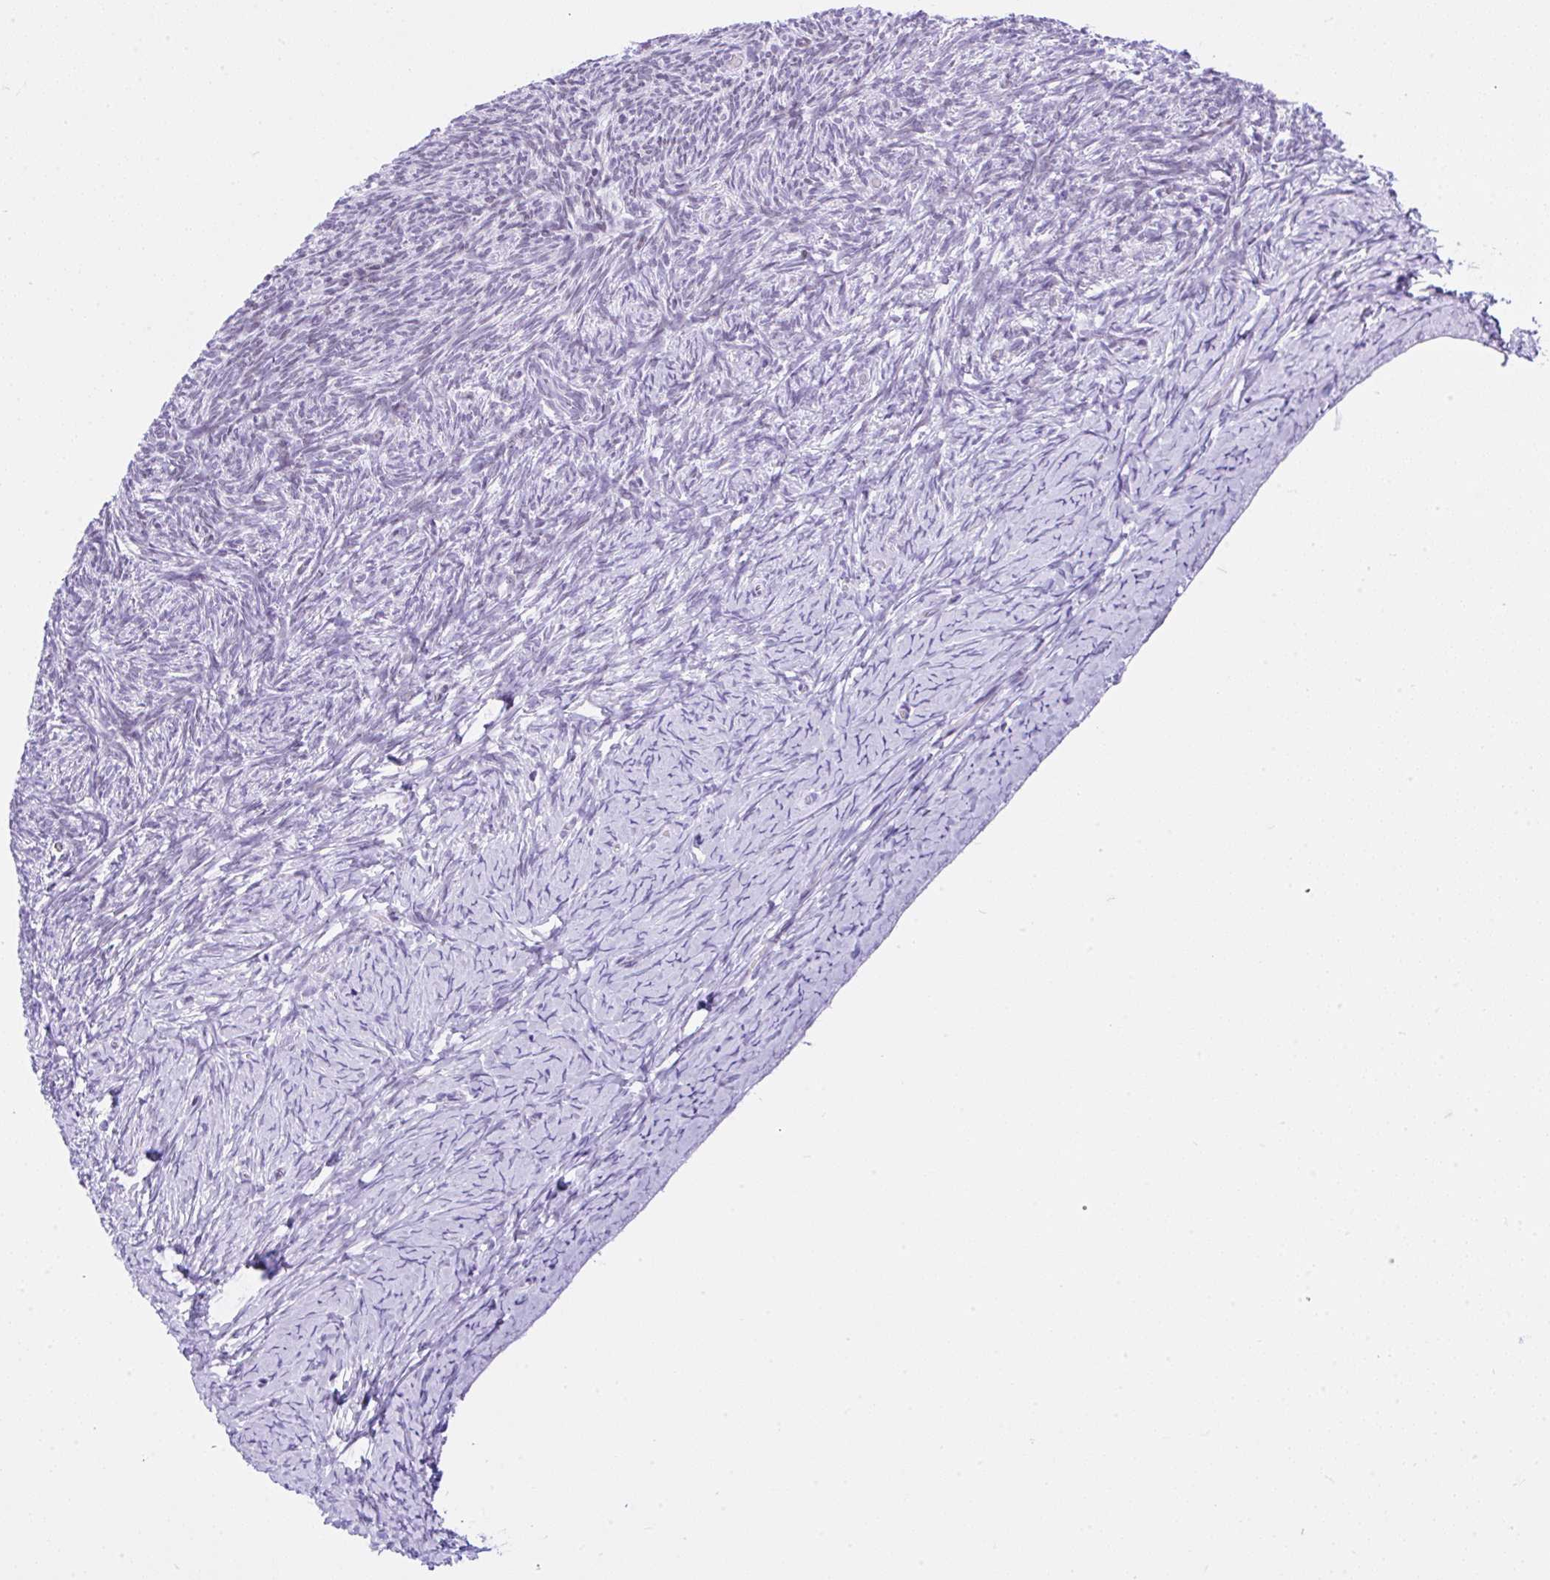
{"staining": {"intensity": "negative", "quantity": "none", "location": "none"}, "tissue": "ovary", "cell_type": "Ovarian stroma cells", "image_type": "normal", "snomed": [{"axis": "morphology", "description": "Normal tissue, NOS"}, {"axis": "topography", "description": "Ovary"}], "caption": "Immunohistochemical staining of benign human ovary demonstrates no significant expression in ovarian stroma cells.", "gene": "KRT27", "patient": {"sex": "female", "age": 39}}